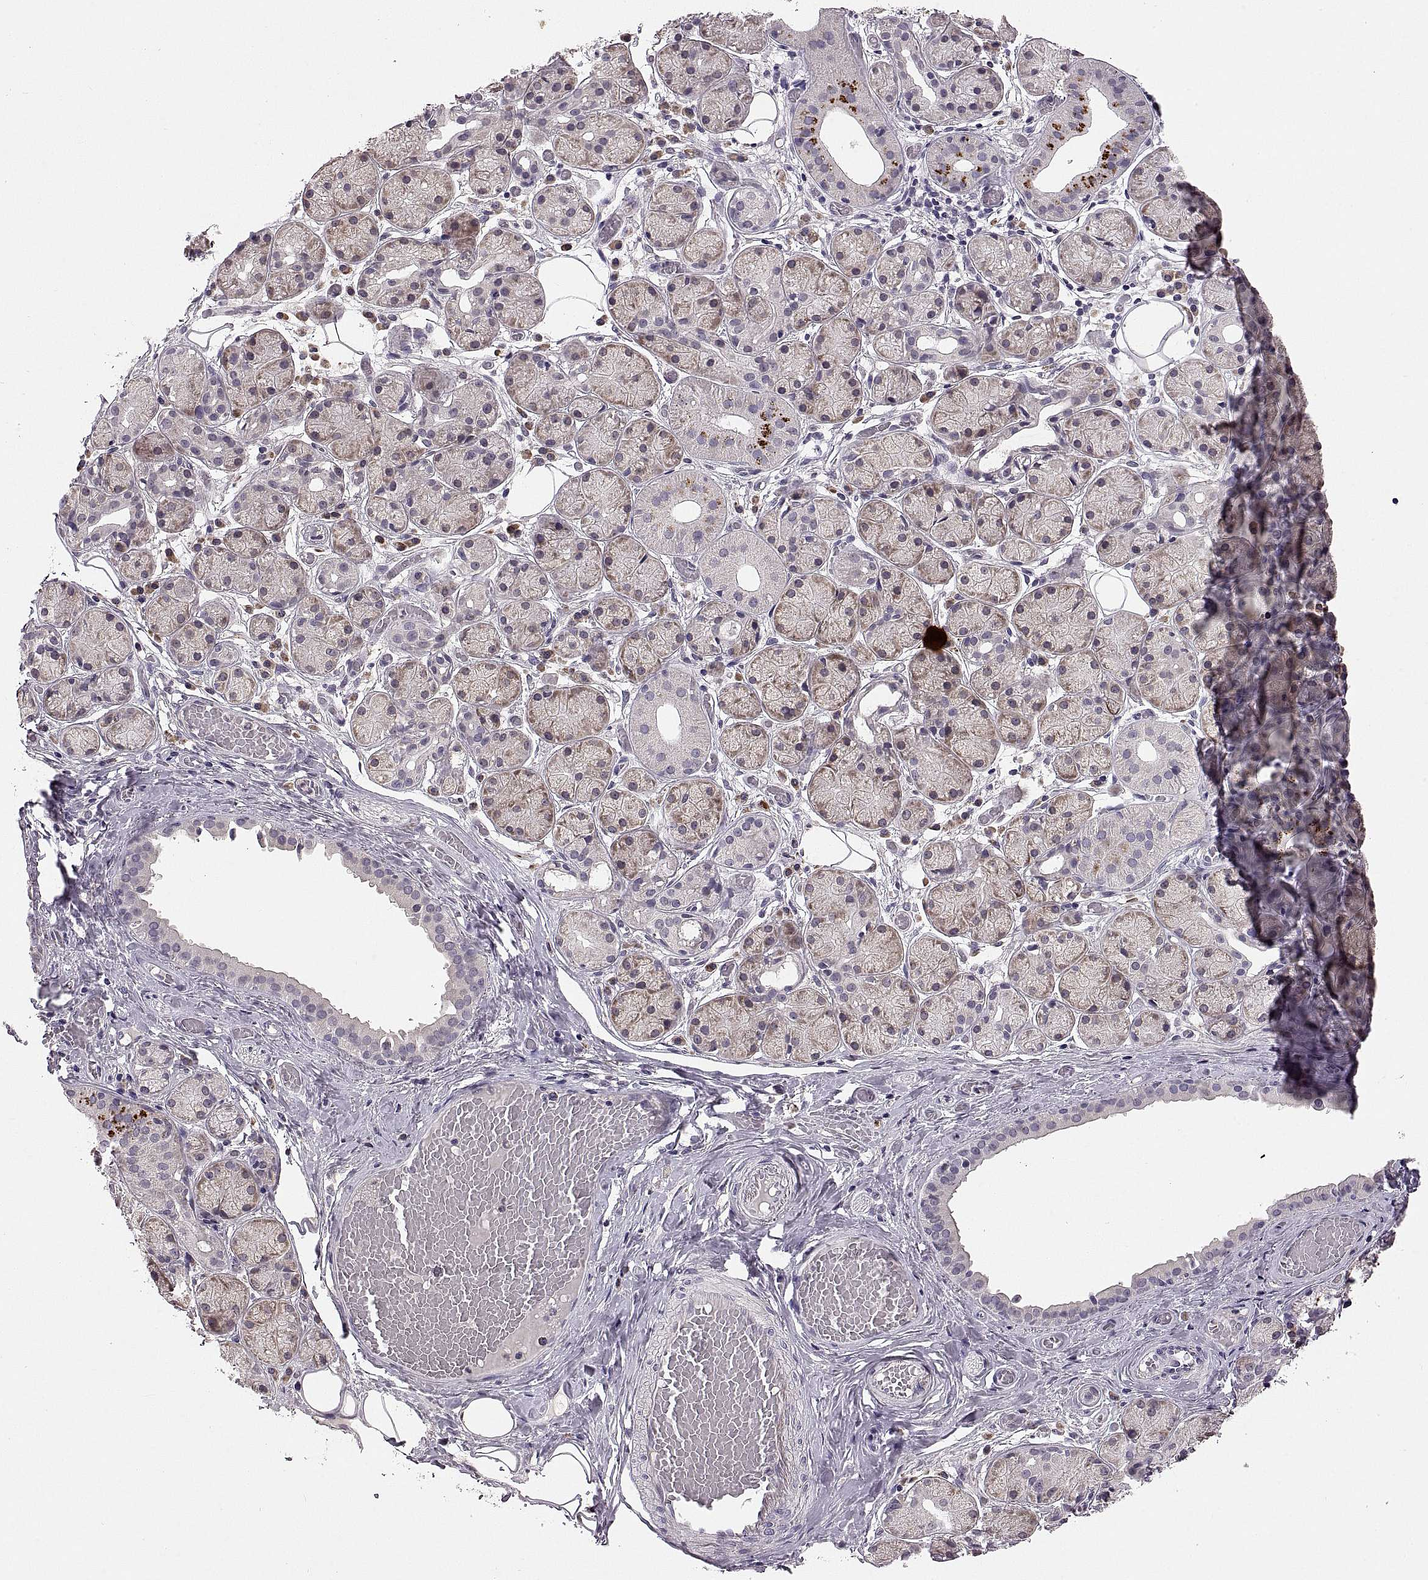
{"staining": {"intensity": "weak", "quantity": "25%-75%", "location": "cytoplasmic/membranous"}, "tissue": "salivary gland", "cell_type": "Glandular cells", "image_type": "normal", "snomed": [{"axis": "morphology", "description": "Normal tissue, NOS"}, {"axis": "topography", "description": "Salivary gland"}, {"axis": "topography", "description": "Peripheral nerve tissue"}], "caption": "Salivary gland stained with a brown dye displays weak cytoplasmic/membranous positive expression in approximately 25%-75% of glandular cells.", "gene": "ADH6", "patient": {"sex": "male", "age": 71}}